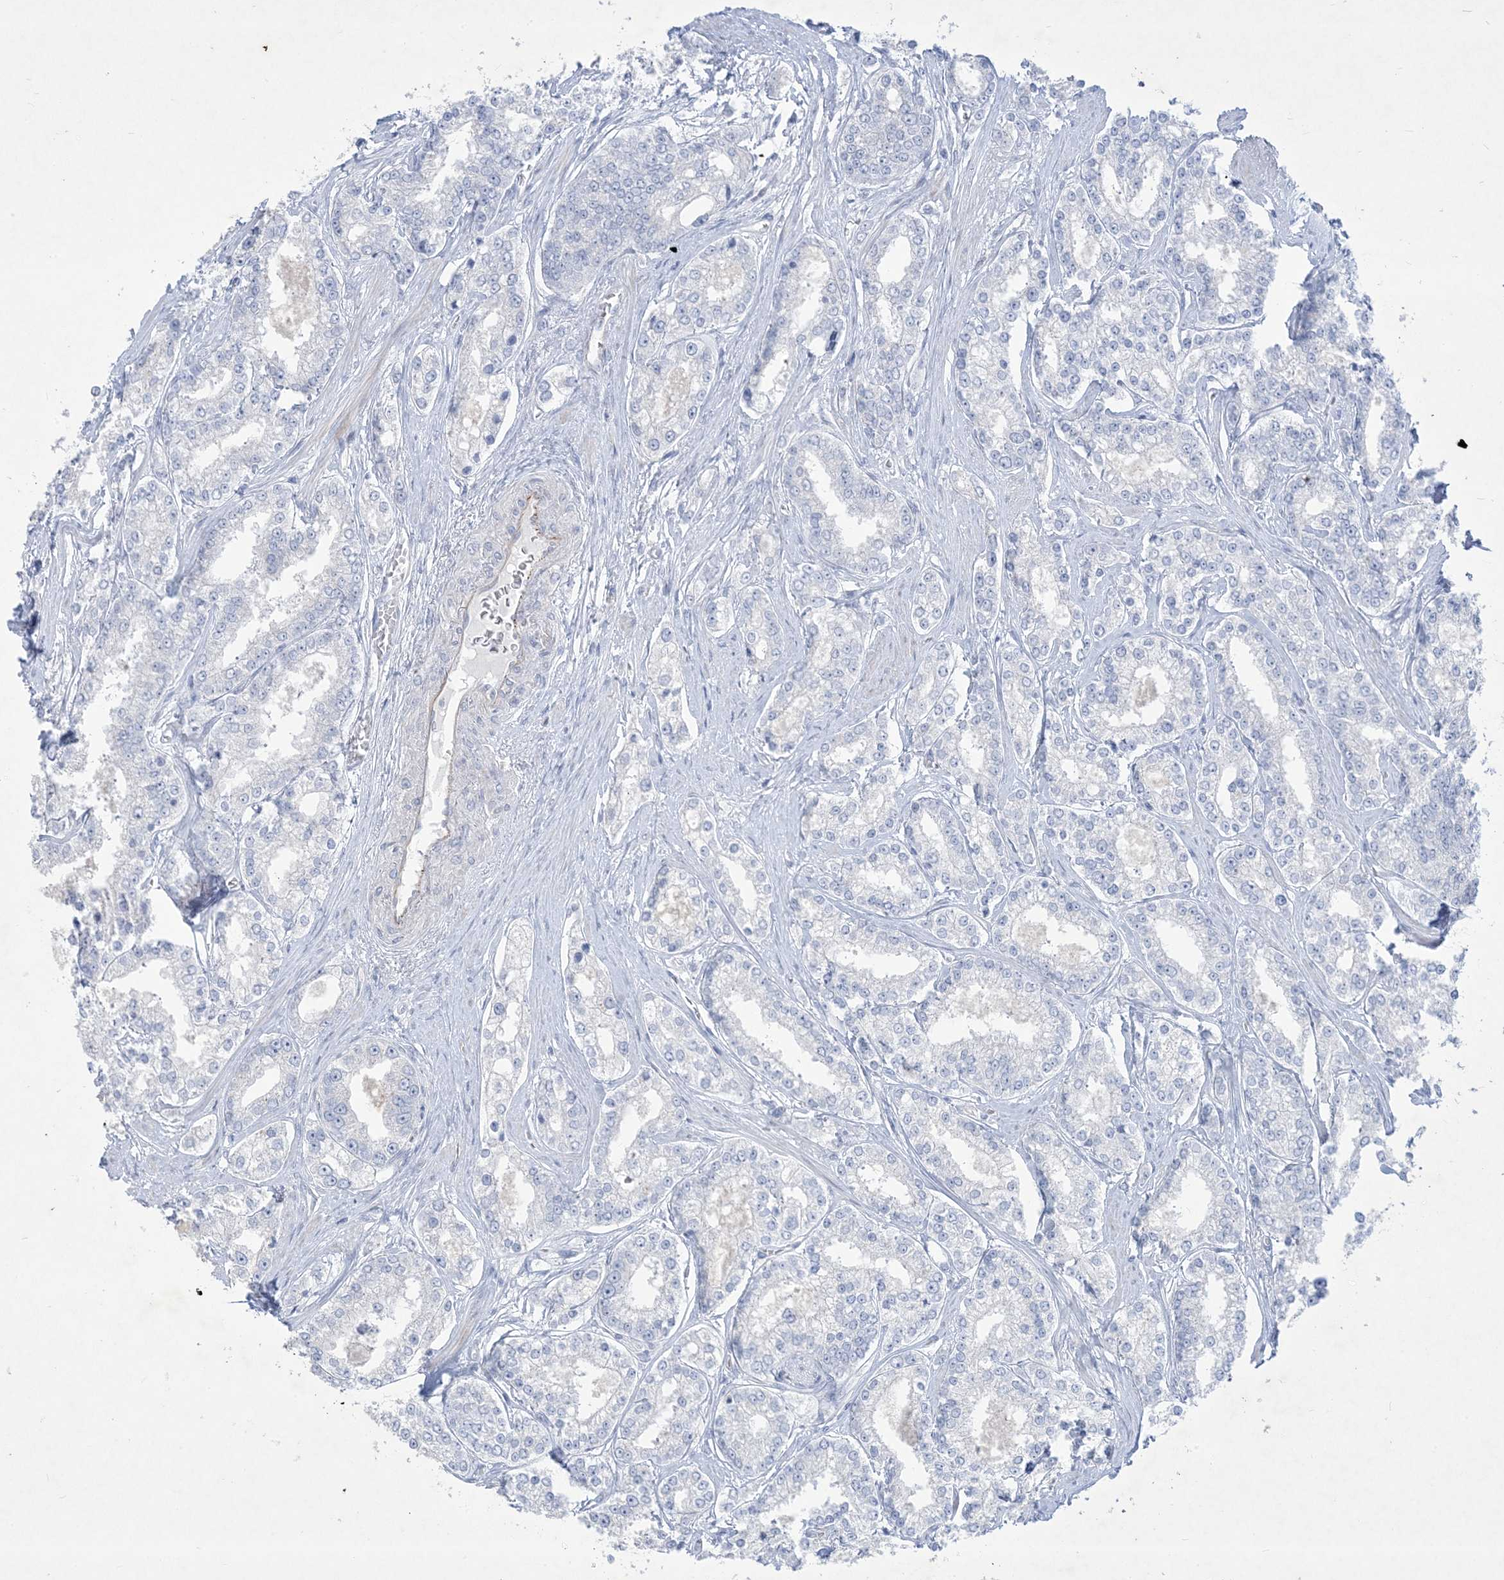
{"staining": {"intensity": "negative", "quantity": "none", "location": "none"}, "tissue": "prostate cancer", "cell_type": "Tumor cells", "image_type": "cancer", "snomed": [{"axis": "morphology", "description": "Normal tissue, NOS"}, {"axis": "morphology", "description": "Adenocarcinoma, High grade"}, {"axis": "topography", "description": "Prostate"}], "caption": "There is no significant staining in tumor cells of prostate cancer.", "gene": "B3GNT7", "patient": {"sex": "male", "age": 83}}